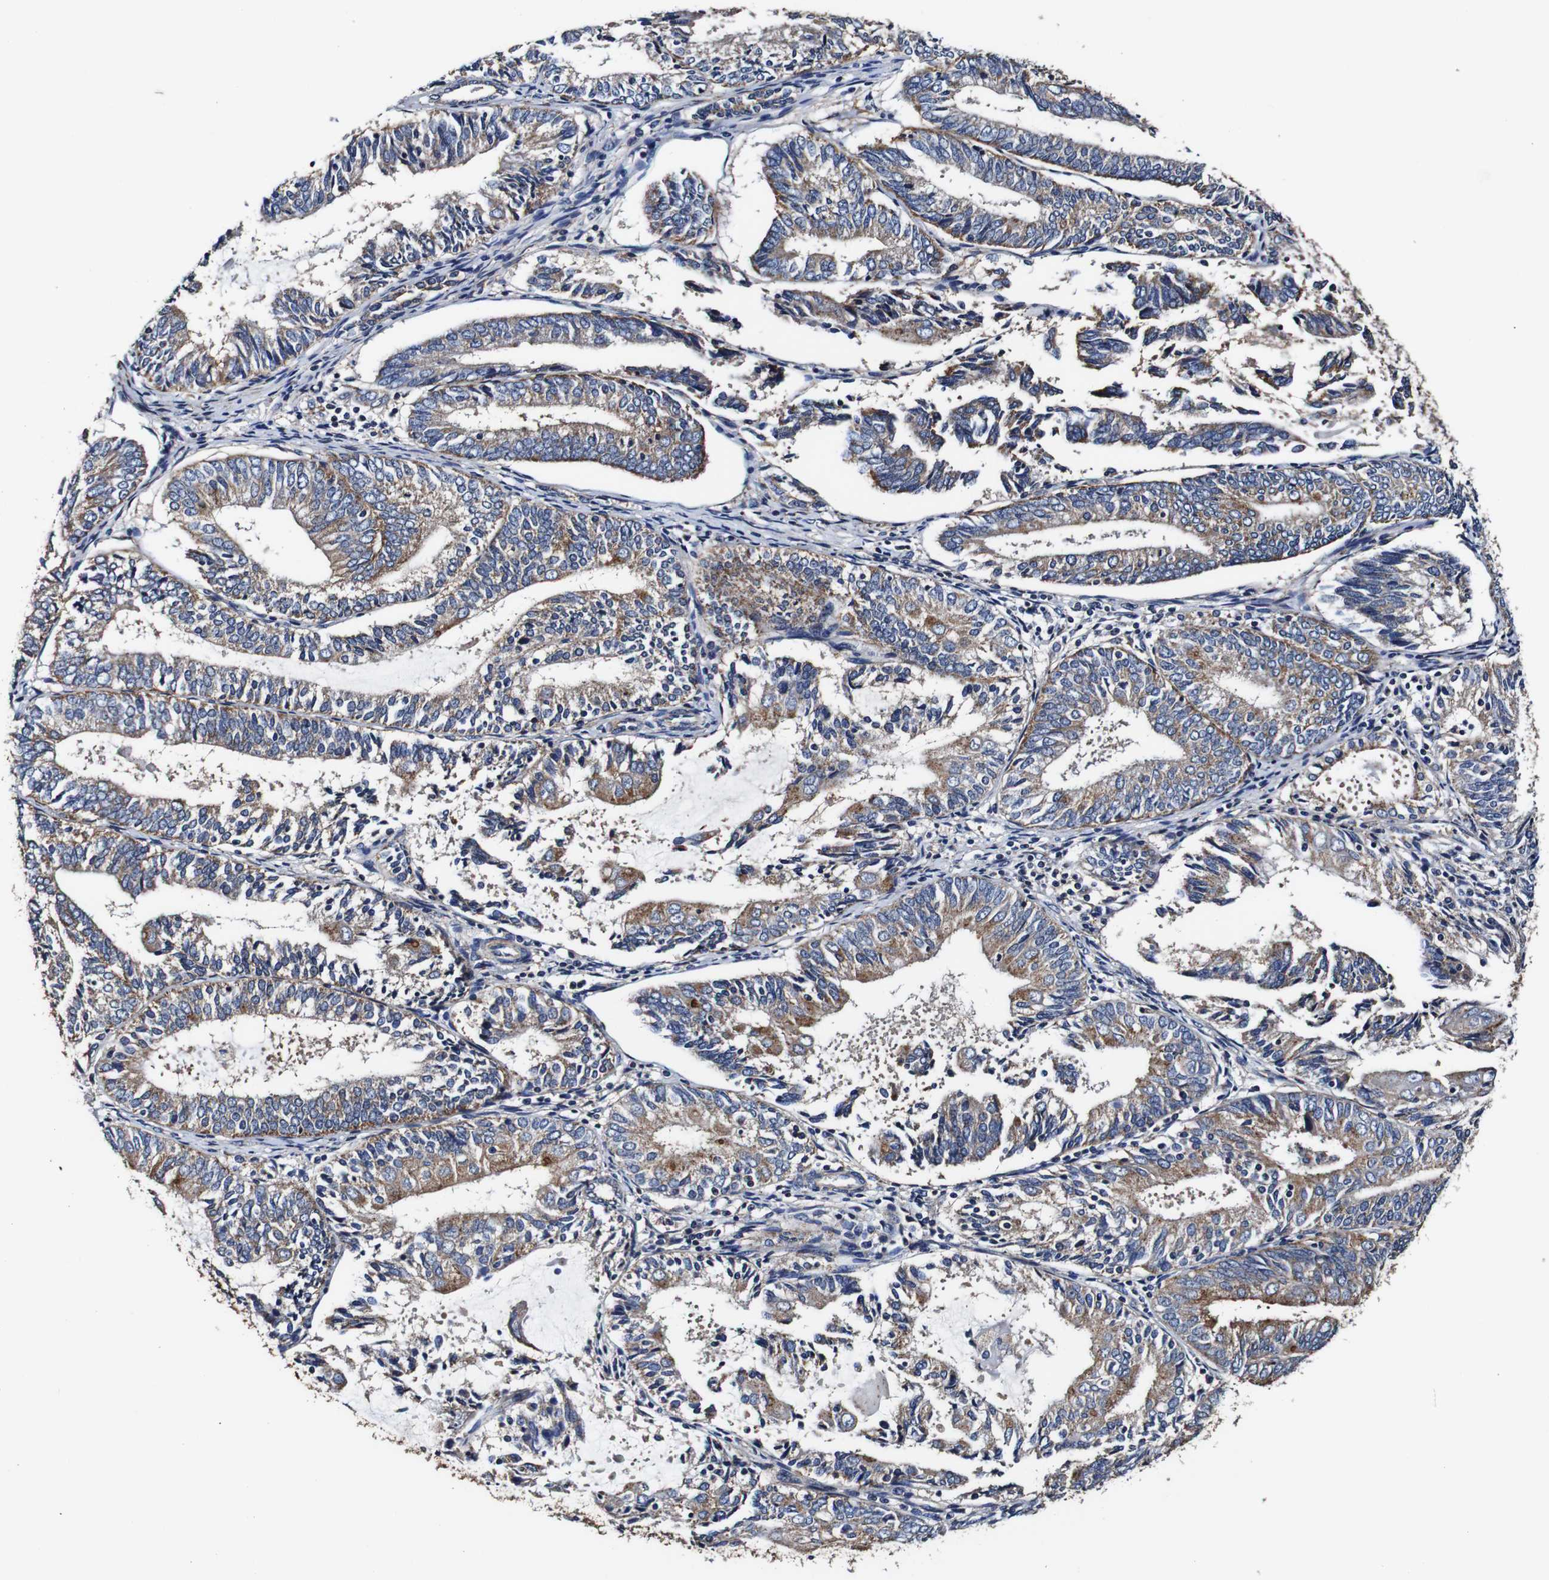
{"staining": {"intensity": "moderate", "quantity": ">75%", "location": "cytoplasmic/membranous"}, "tissue": "endometrial cancer", "cell_type": "Tumor cells", "image_type": "cancer", "snomed": [{"axis": "morphology", "description": "Adenocarcinoma, NOS"}, {"axis": "topography", "description": "Endometrium"}], "caption": "Protein expression analysis of endometrial adenocarcinoma shows moderate cytoplasmic/membranous positivity in approximately >75% of tumor cells. Using DAB (brown) and hematoxylin (blue) stains, captured at high magnification using brightfield microscopy.", "gene": "PDCD6IP", "patient": {"sex": "female", "age": 81}}